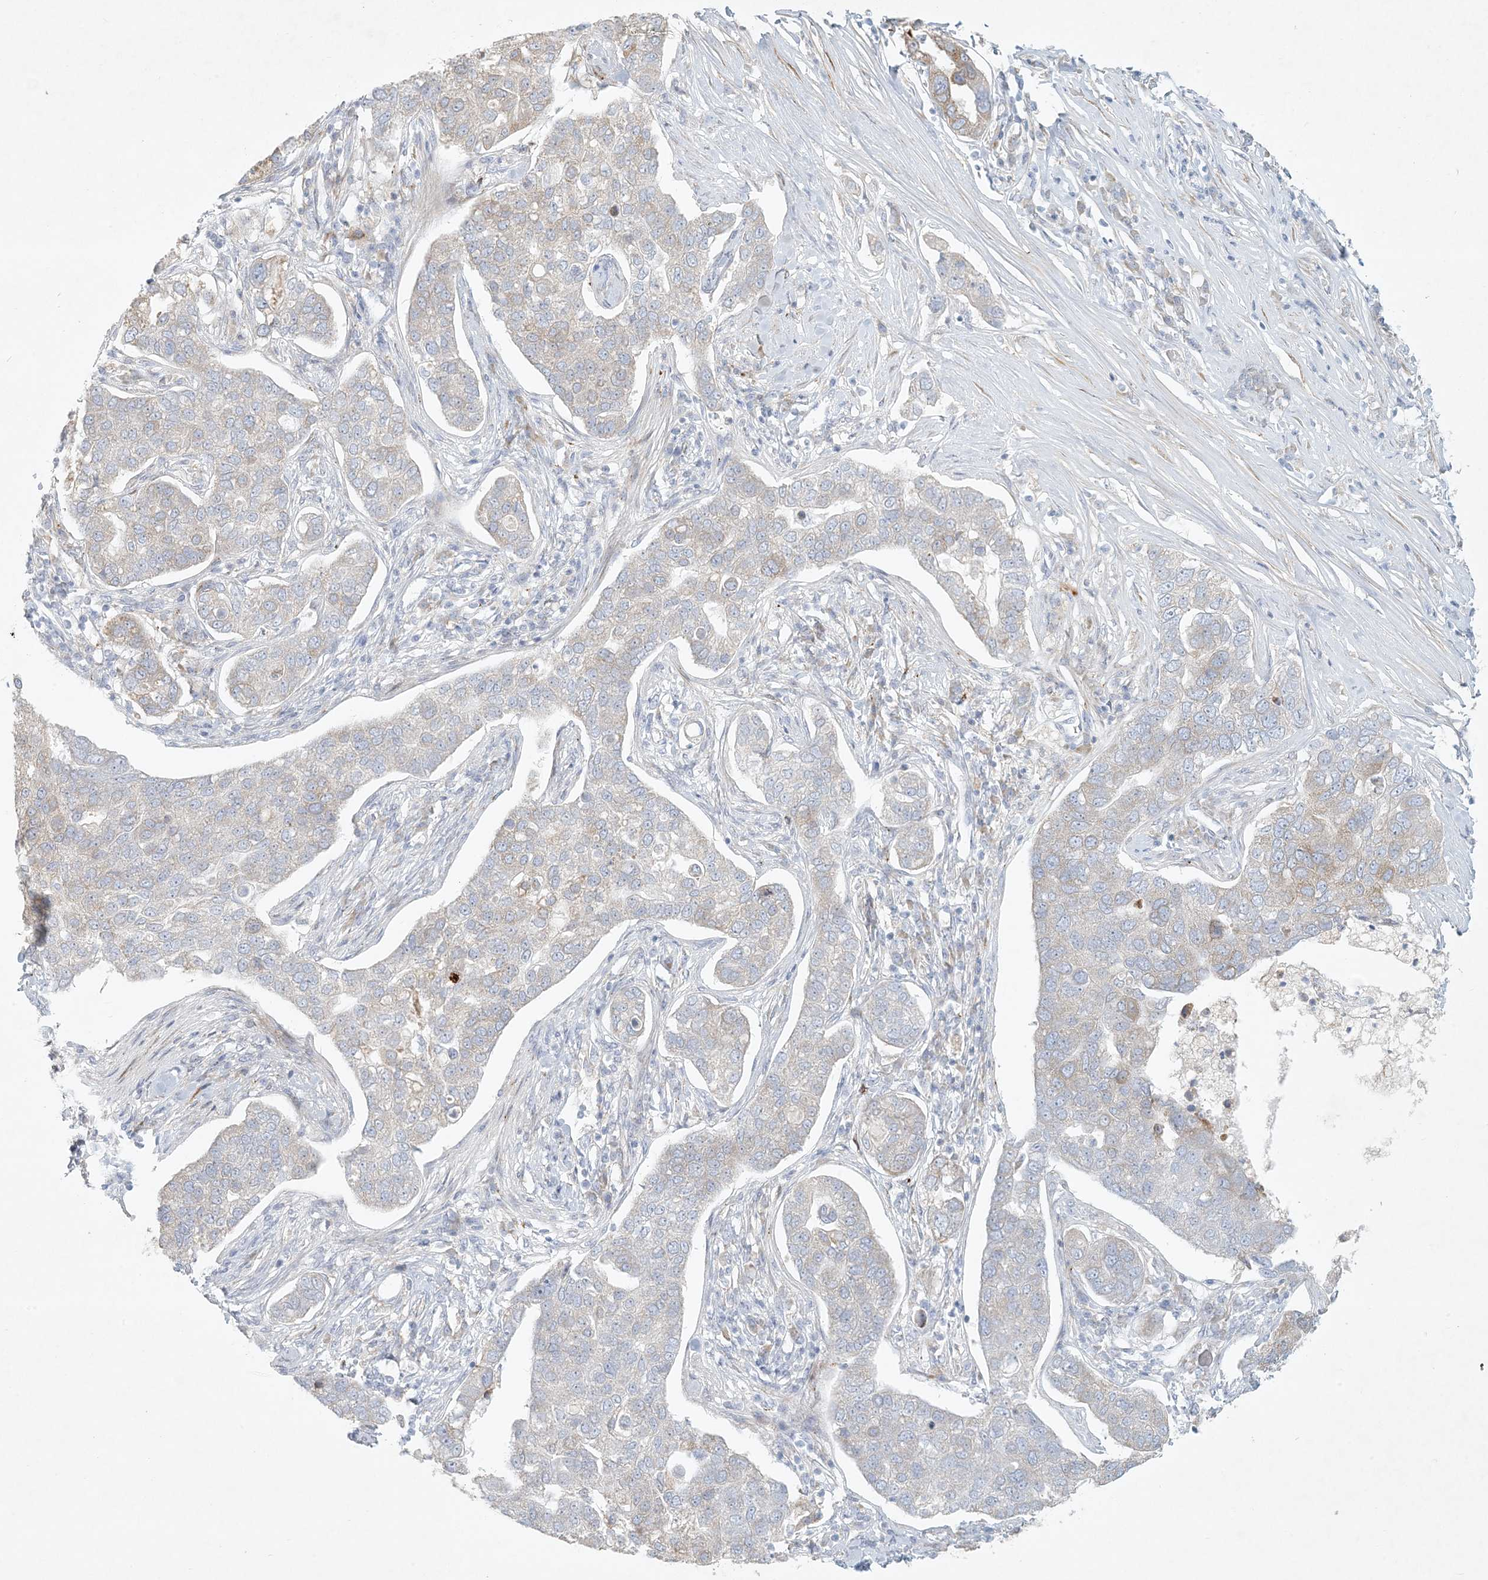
{"staining": {"intensity": "negative", "quantity": "none", "location": "none"}, "tissue": "pancreatic cancer", "cell_type": "Tumor cells", "image_type": "cancer", "snomed": [{"axis": "morphology", "description": "Adenocarcinoma, NOS"}, {"axis": "topography", "description": "Pancreas"}], "caption": "Immunohistochemistry (IHC) micrograph of human pancreatic cancer stained for a protein (brown), which shows no expression in tumor cells.", "gene": "ZNF385D", "patient": {"sex": "female", "age": 61}}